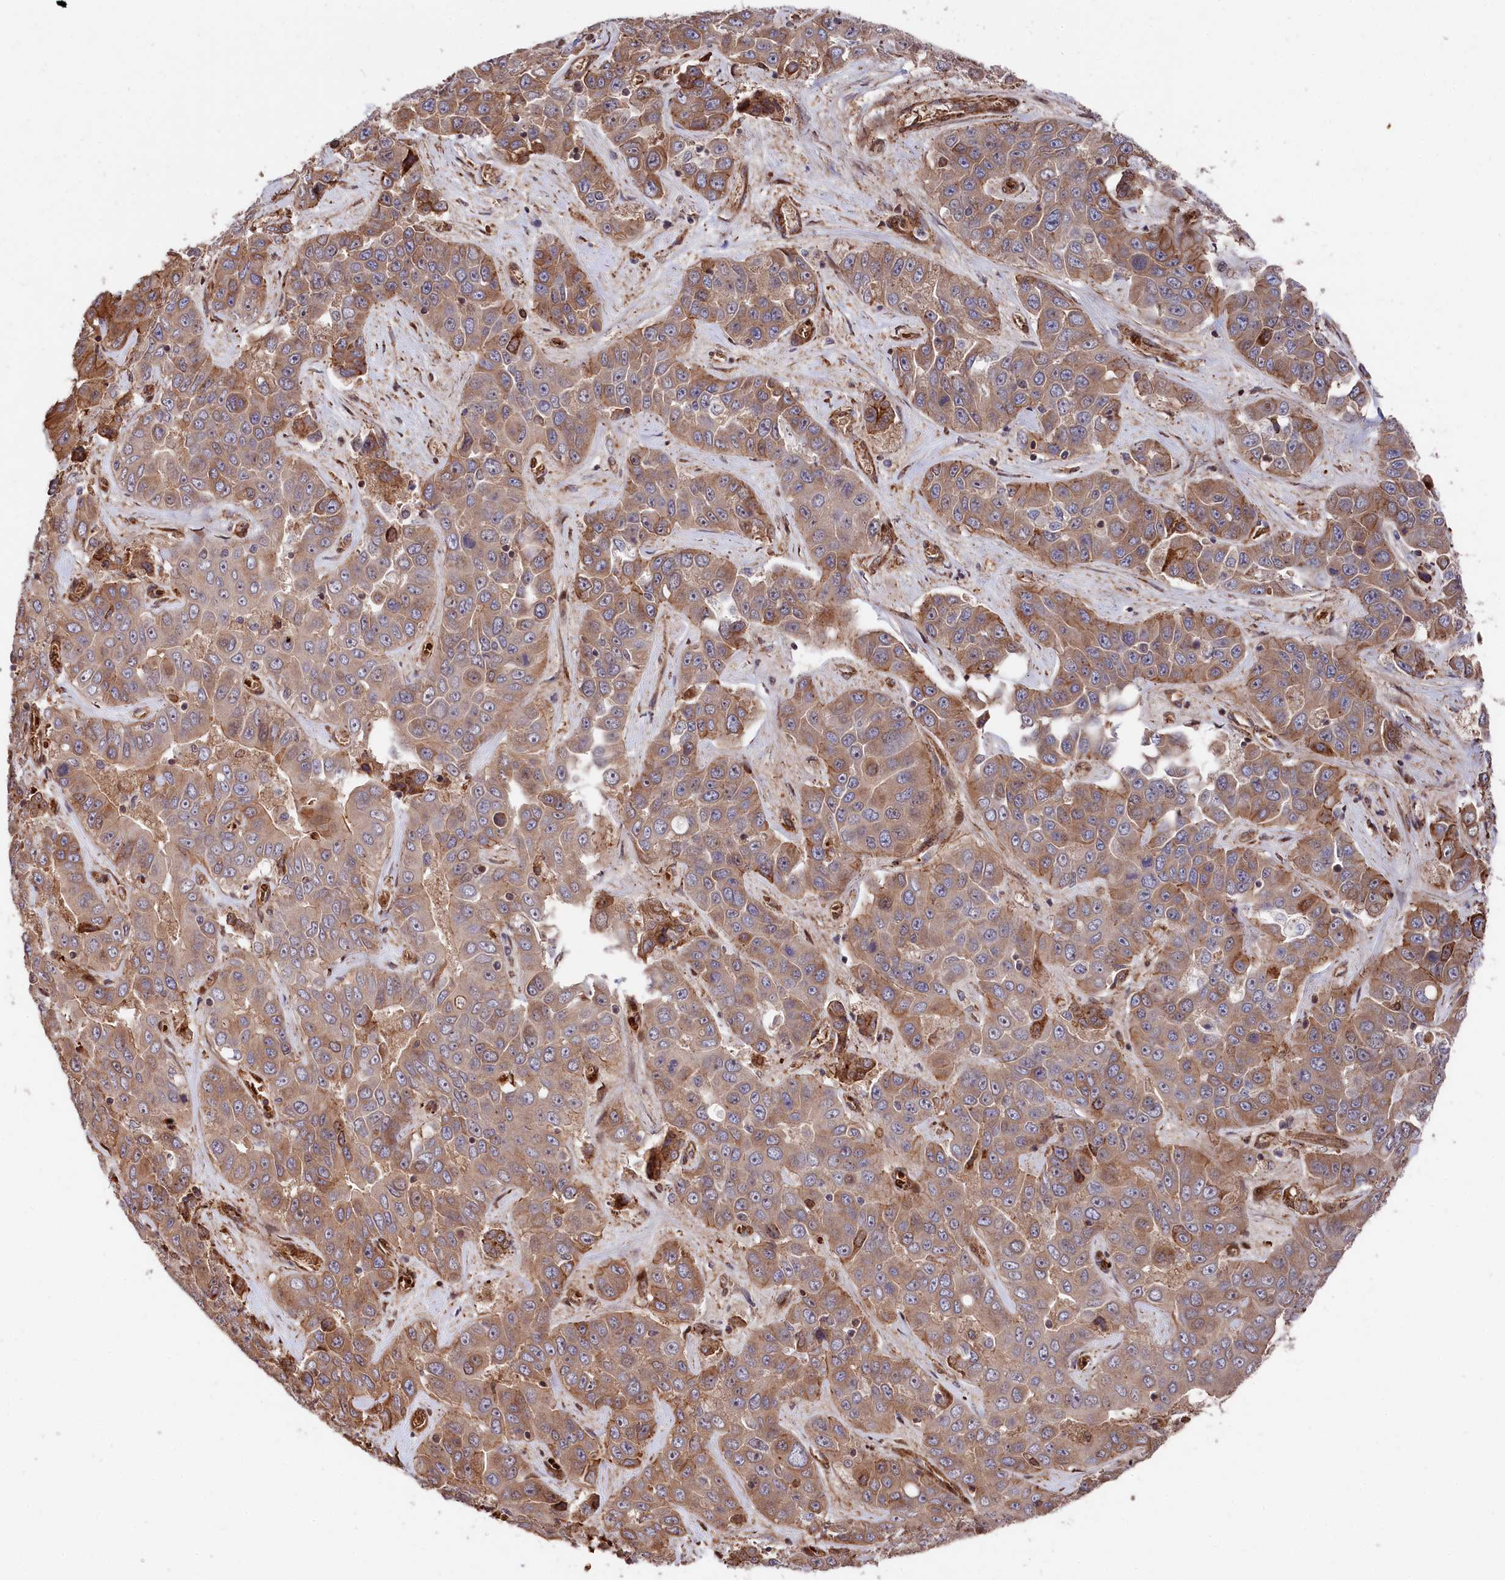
{"staining": {"intensity": "moderate", "quantity": ">75%", "location": "cytoplasmic/membranous"}, "tissue": "liver cancer", "cell_type": "Tumor cells", "image_type": "cancer", "snomed": [{"axis": "morphology", "description": "Cholangiocarcinoma"}, {"axis": "topography", "description": "Liver"}], "caption": "Moderate cytoplasmic/membranous protein positivity is appreciated in approximately >75% of tumor cells in liver cholangiocarcinoma.", "gene": "TNKS1BP1", "patient": {"sex": "female", "age": 52}}